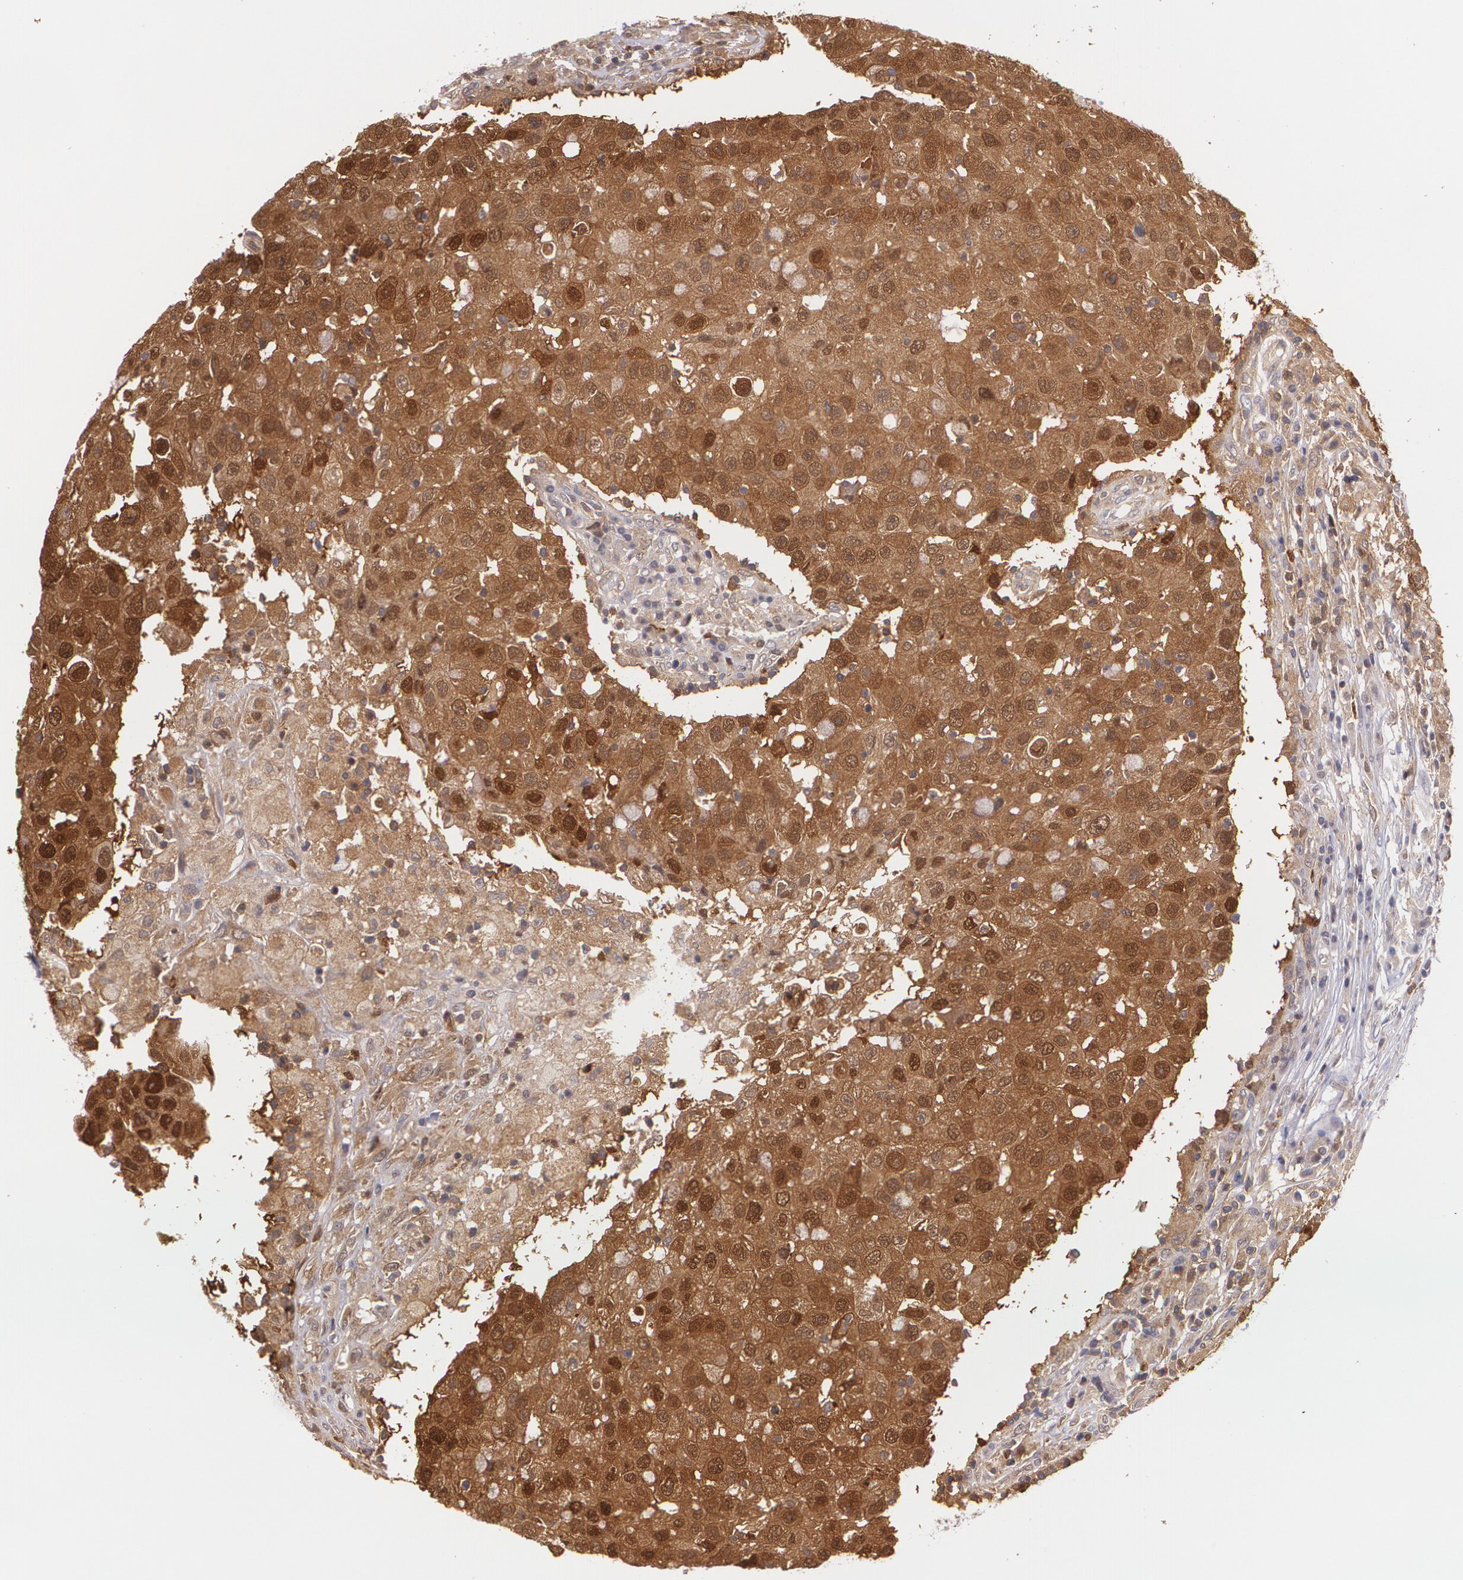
{"staining": {"intensity": "strong", "quantity": ">75%", "location": "cytoplasmic/membranous,nuclear"}, "tissue": "breast cancer", "cell_type": "Tumor cells", "image_type": "cancer", "snomed": [{"axis": "morphology", "description": "Duct carcinoma"}, {"axis": "topography", "description": "Breast"}], "caption": "The photomicrograph shows immunohistochemical staining of breast infiltrating ductal carcinoma. There is strong cytoplasmic/membranous and nuclear positivity is seen in approximately >75% of tumor cells.", "gene": "HSPH1", "patient": {"sex": "female", "age": 27}}